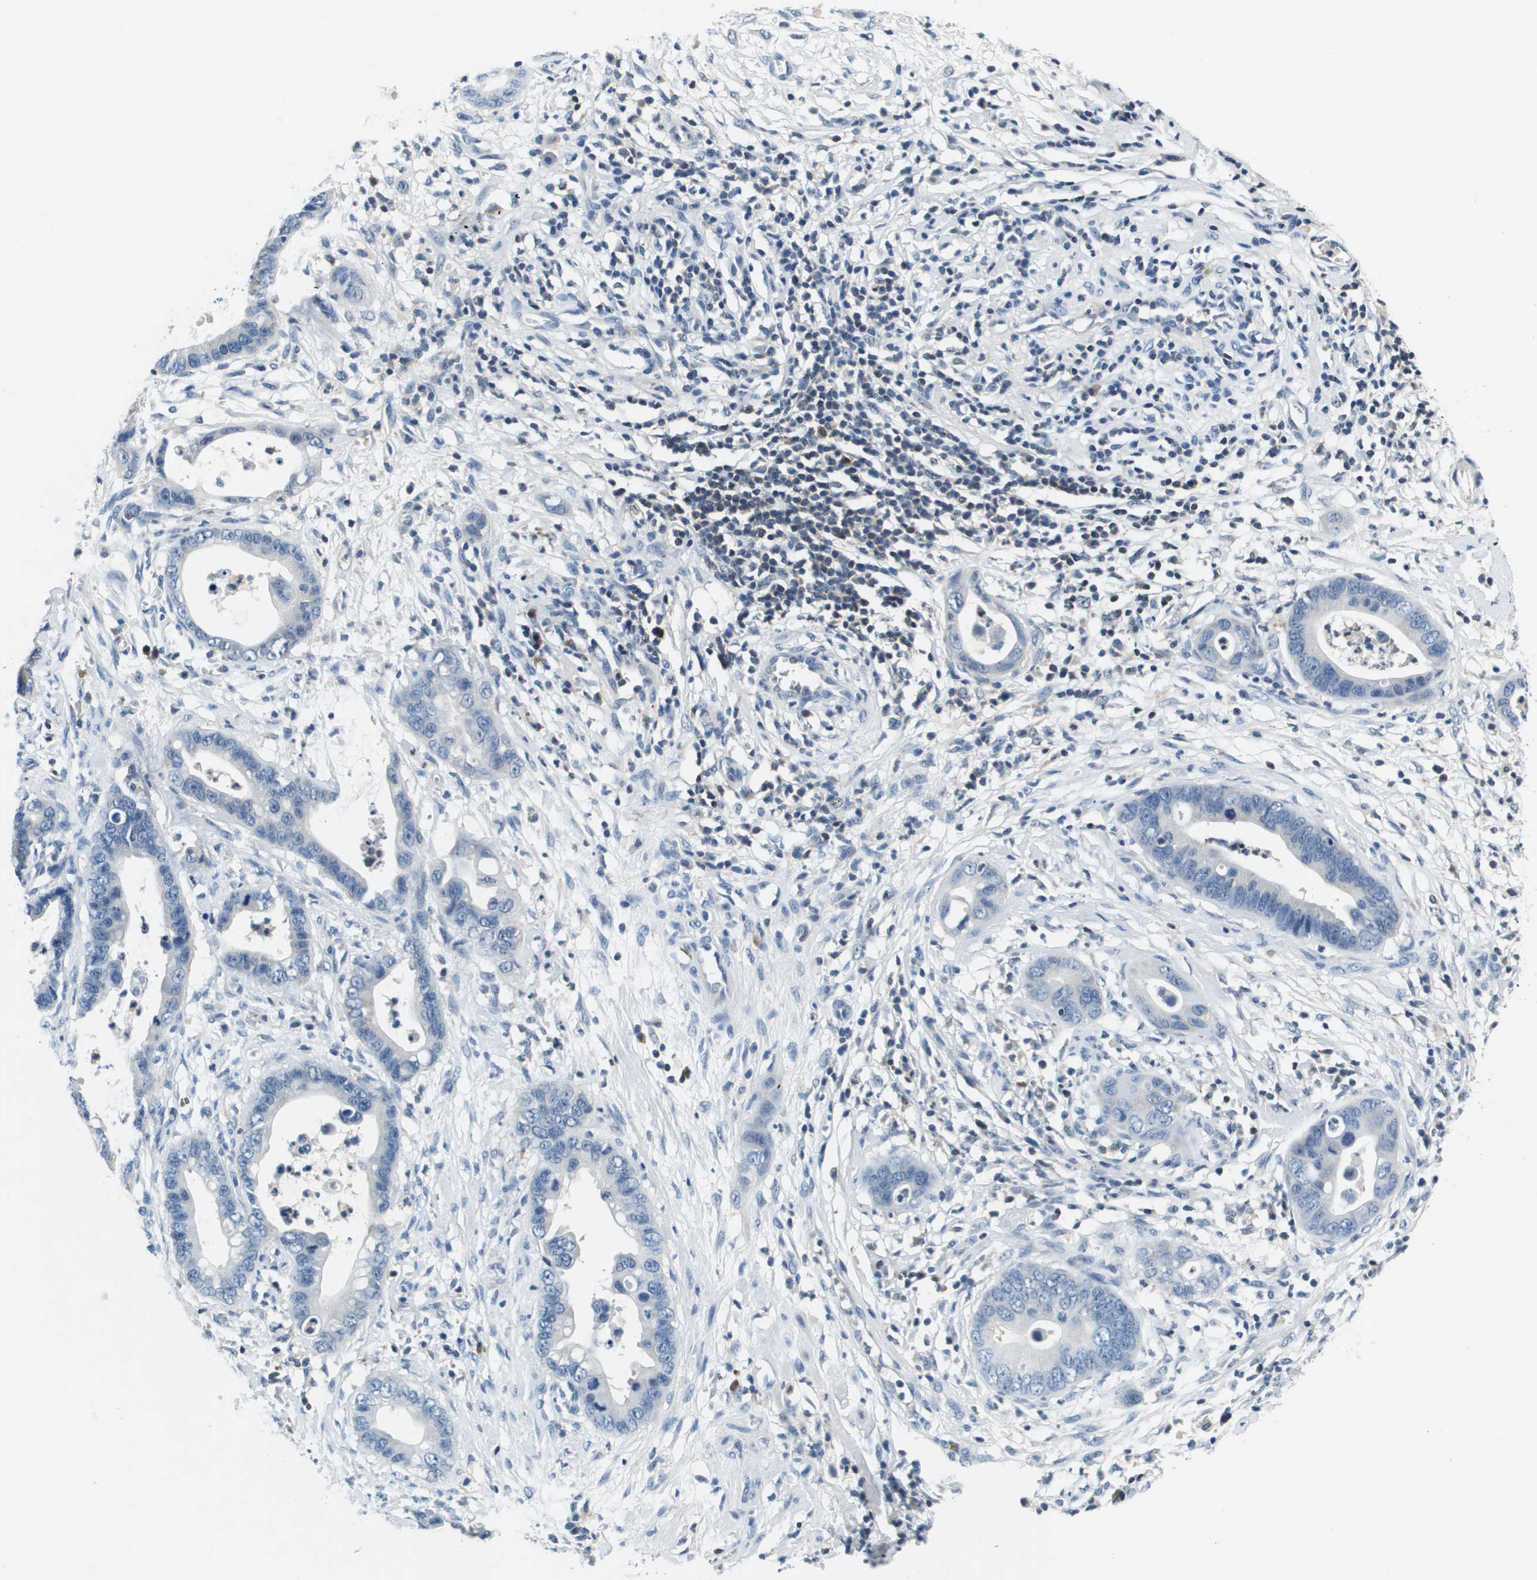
{"staining": {"intensity": "negative", "quantity": "none", "location": "none"}, "tissue": "cervical cancer", "cell_type": "Tumor cells", "image_type": "cancer", "snomed": [{"axis": "morphology", "description": "Adenocarcinoma, NOS"}, {"axis": "topography", "description": "Cervix"}], "caption": "Immunohistochemistry (IHC) image of neoplastic tissue: cervical cancer (adenocarcinoma) stained with DAB (3,3'-diaminobenzidine) demonstrates no significant protein positivity in tumor cells.", "gene": "KCNQ5", "patient": {"sex": "female", "age": 44}}